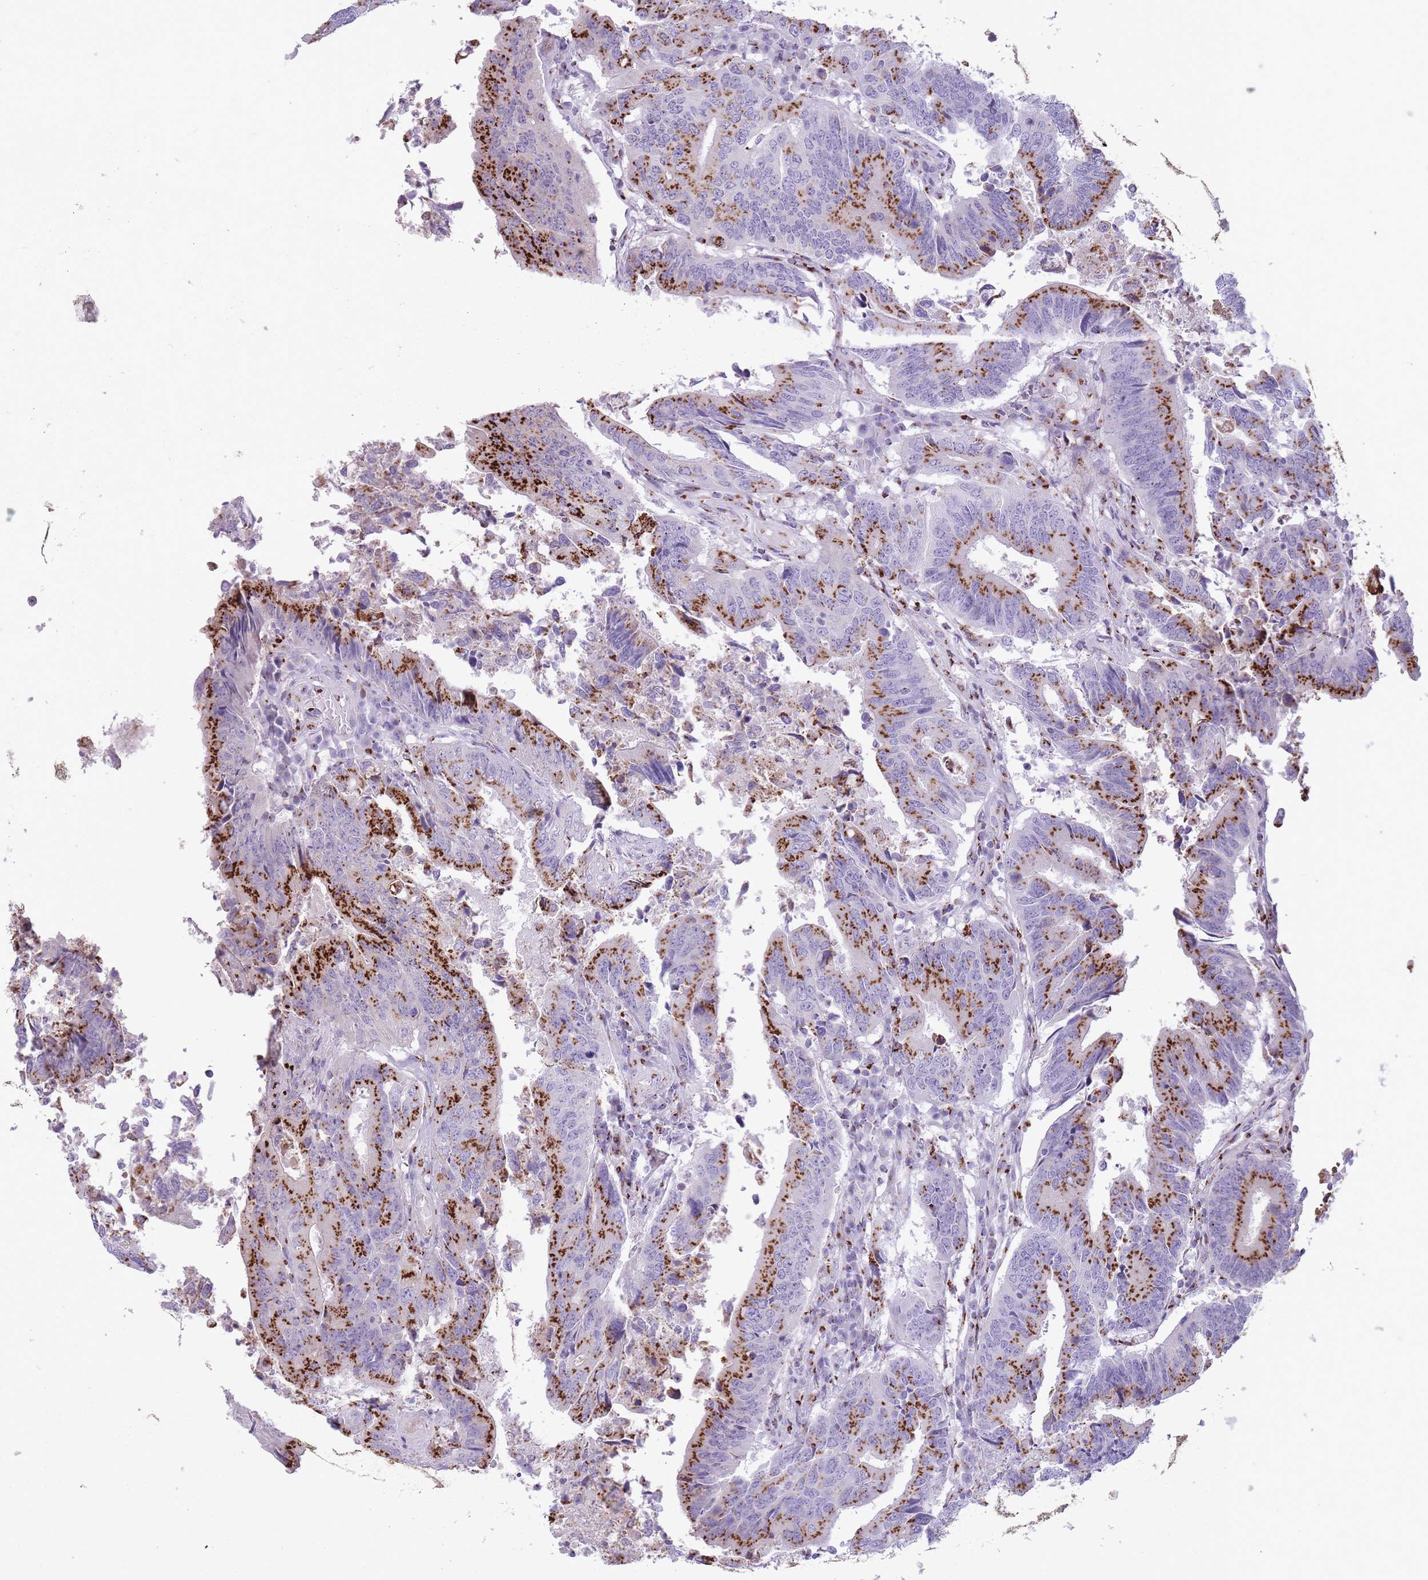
{"staining": {"intensity": "strong", "quantity": ">75%", "location": "cytoplasmic/membranous"}, "tissue": "colorectal cancer", "cell_type": "Tumor cells", "image_type": "cancer", "snomed": [{"axis": "morphology", "description": "Adenocarcinoma, NOS"}, {"axis": "topography", "description": "Colon"}], "caption": "Tumor cells reveal high levels of strong cytoplasmic/membranous expression in approximately >75% of cells in human colorectal adenocarcinoma.", "gene": "B4GALT2", "patient": {"sex": "female", "age": 67}}